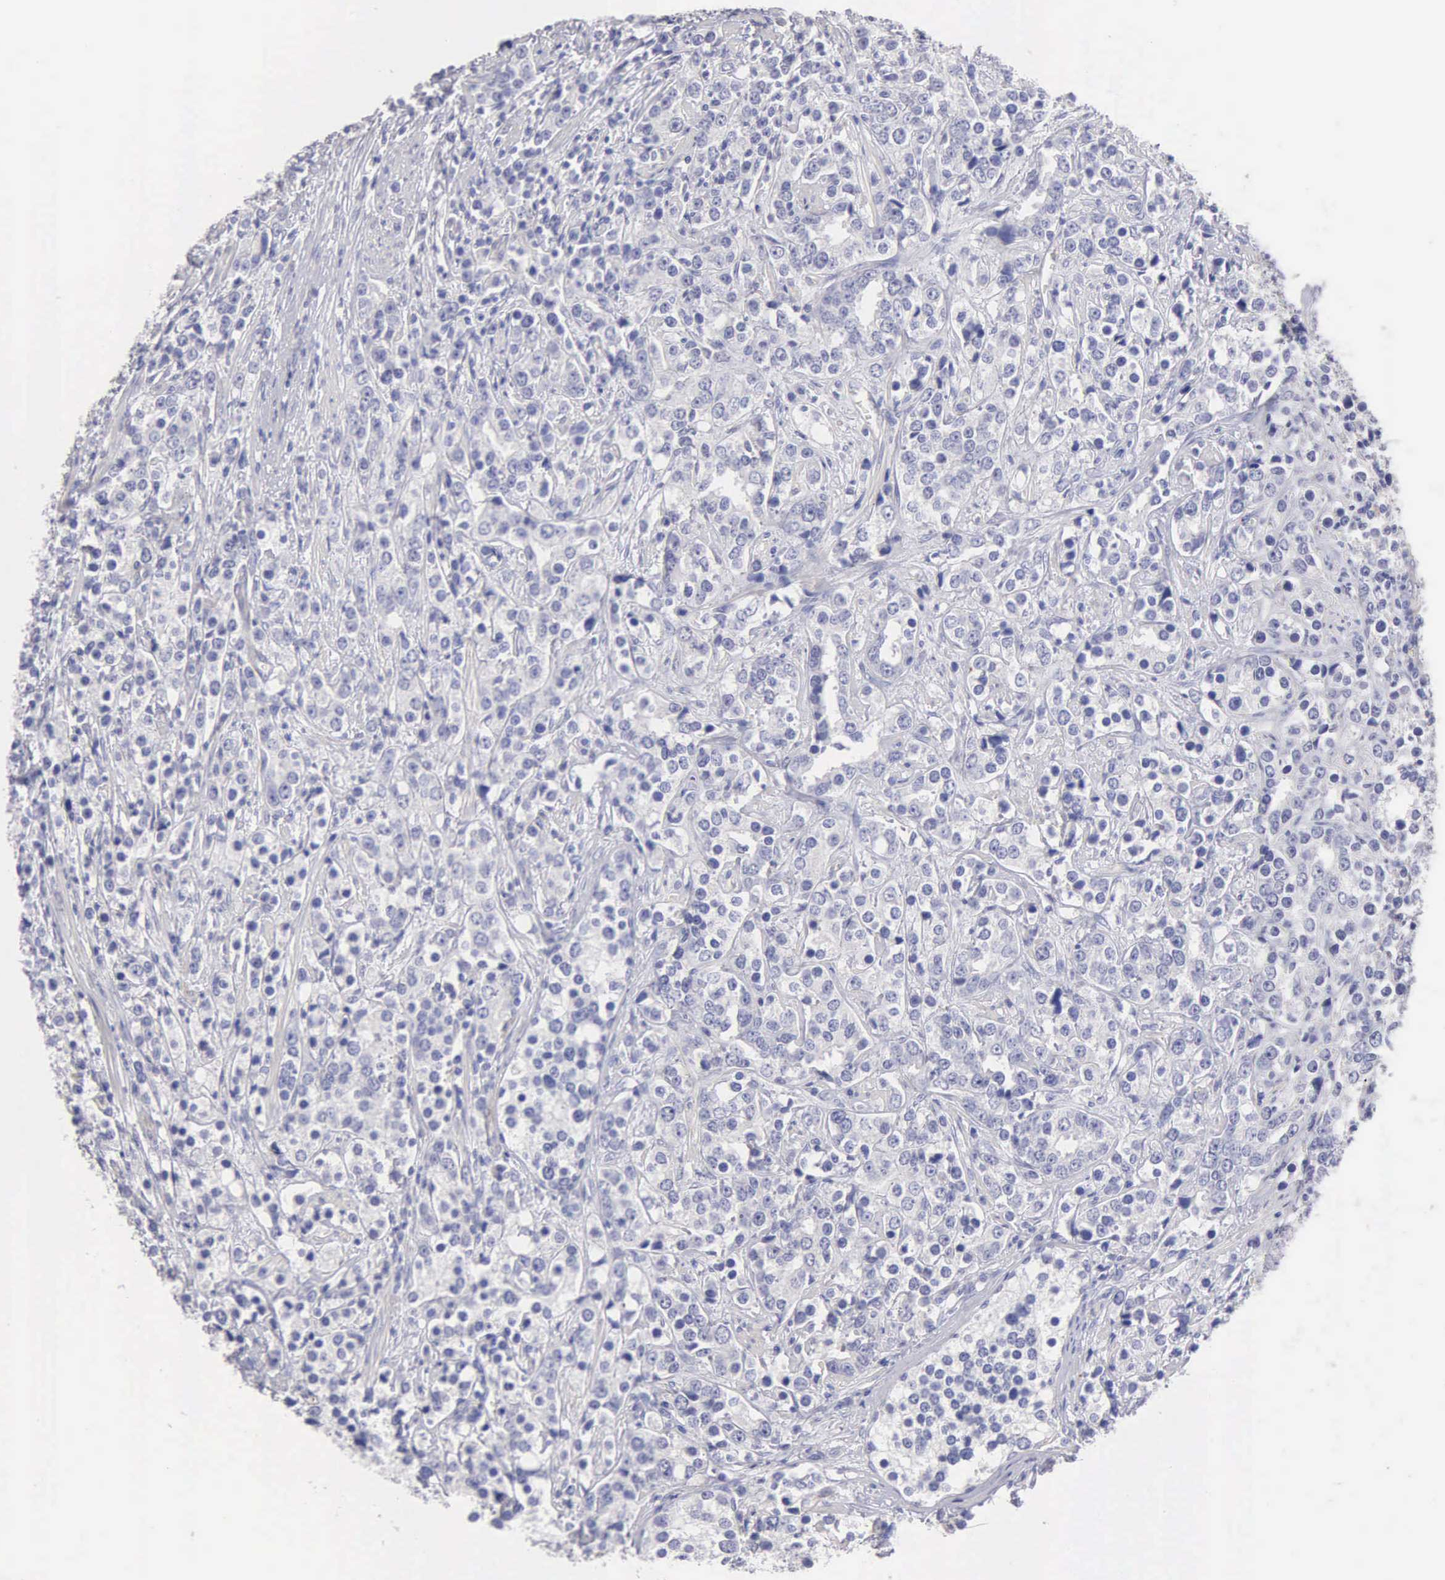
{"staining": {"intensity": "negative", "quantity": "none", "location": "none"}, "tissue": "prostate cancer", "cell_type": "Tumor cells", "image_type": "cancer", "snomed": [{"axis": "morphology", "description": "Adenocarcinoma, High grade"}, {"axis": "topography", "description": "Prostate"}], "caption": "IHC of human adenocarcinoma (high-grade) (prostate) displays no positivity in tumor cells. Nuclei are stained in blue.", "gene": "APP", "patient": {"sex": "male", "age": 71}}